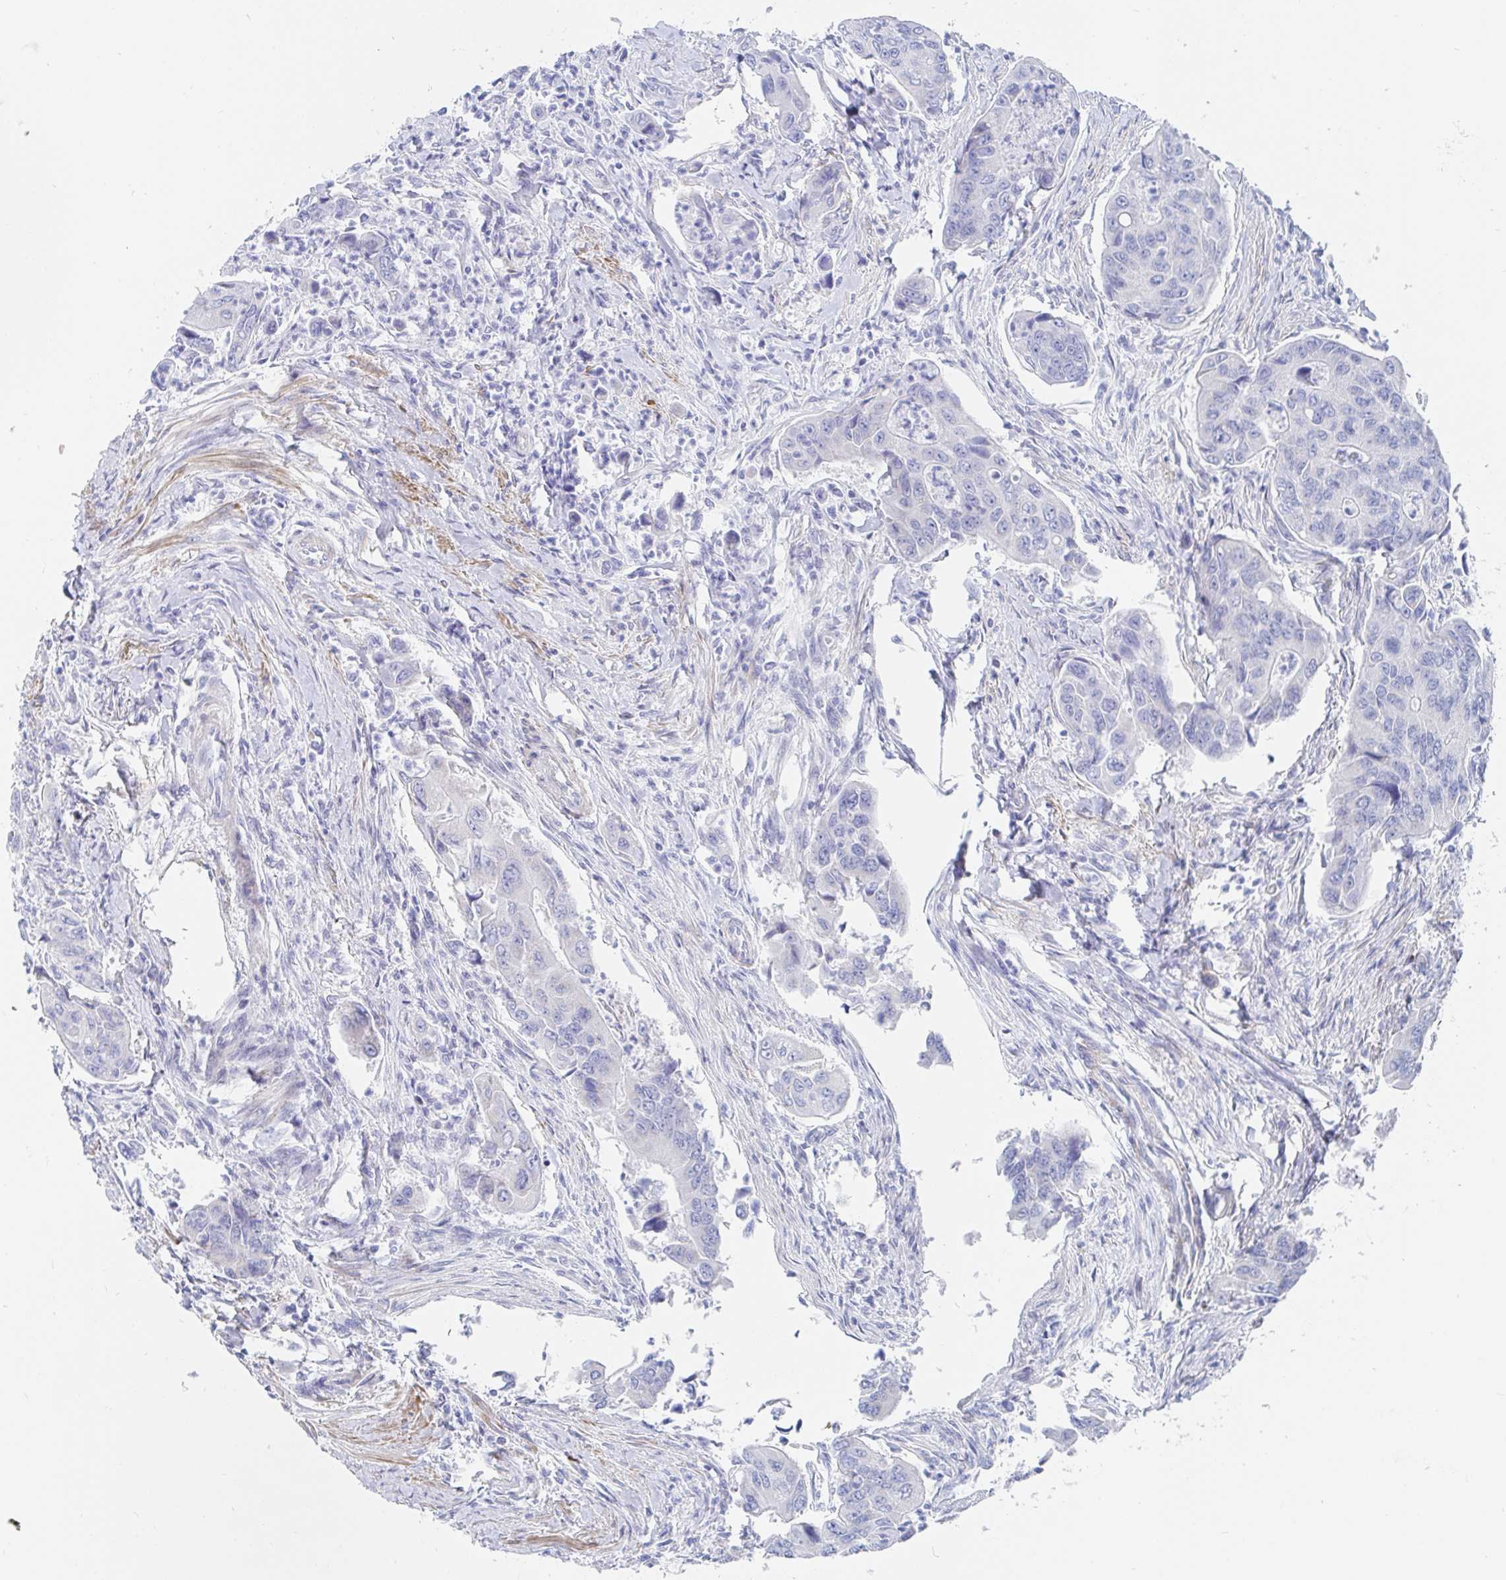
{"staining": {"intensity": "negative", "quantity": "none", "location": "none"}, "tissue": "colorectal cancer", "cell_type": "Tumor cells", "image_type": "cancer", "snomed": [{"axis": "morphology", "description": "Adenocarcinoma, NOS"}, {"axis": "topography", "description": "Colon"}], "caption": "Histopathology image shows no significant protein staining in tumor cells of colorectal cancer.", "gene": "PACSIN1", "patient": {"sex": "female", "age": 67}}